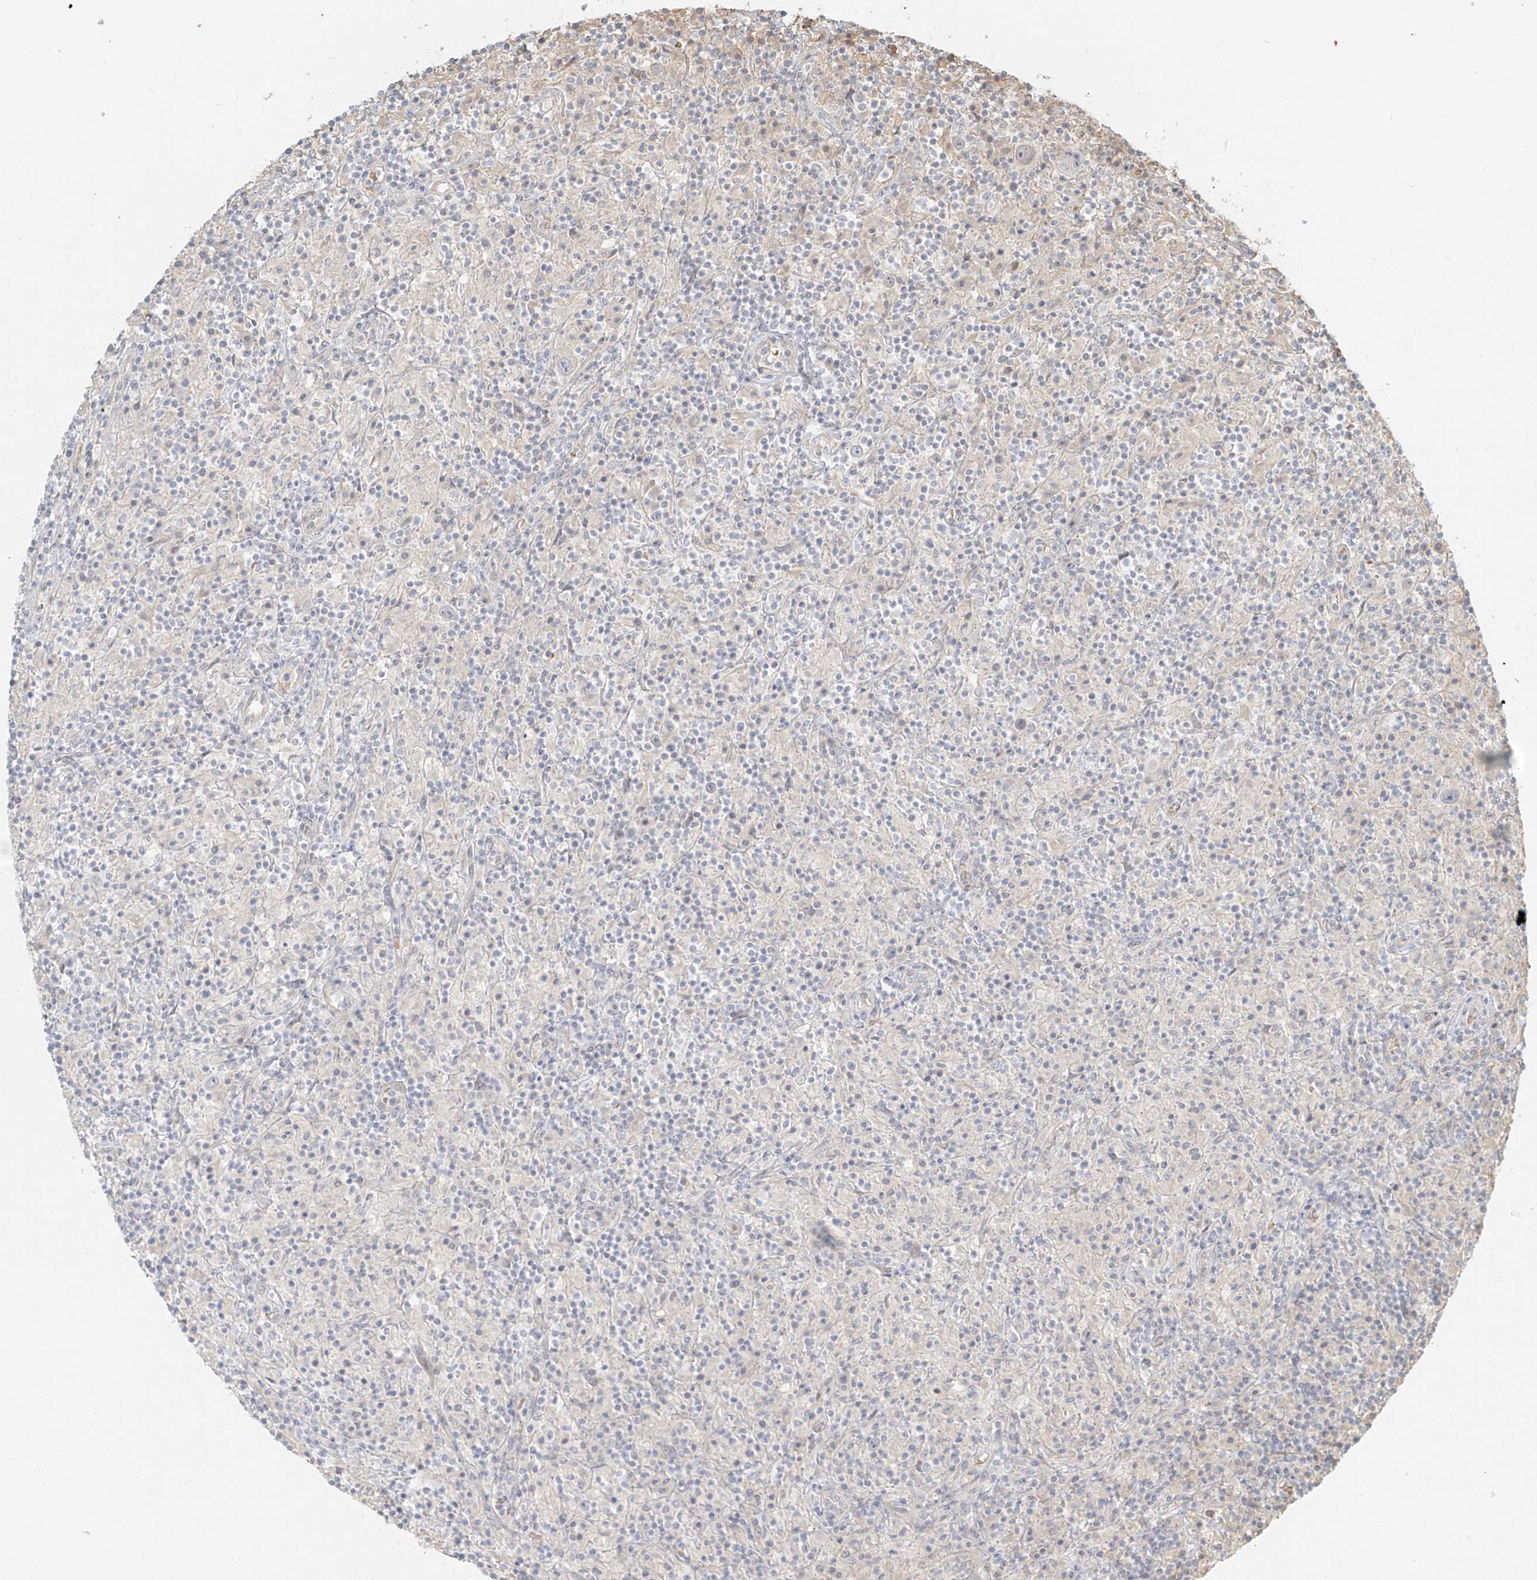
{"staining": {"intensity": "negative", "quantity": "none", "location": "none"}, "tissue": "lymphoma", "cell_type": "Tumor cells", "image_type": "cancer", "snomed": [{"axis": "morphology", "description": "Hodgkin's disease, NOS"}, {"axis": "topography", "description": "Lymph node"}], "caption": "IHC of human Hodgkin's disease shows no positivity in tumor cells.", "gene": "UPK1B", "patient": {"sex": "male", "age": 70}}